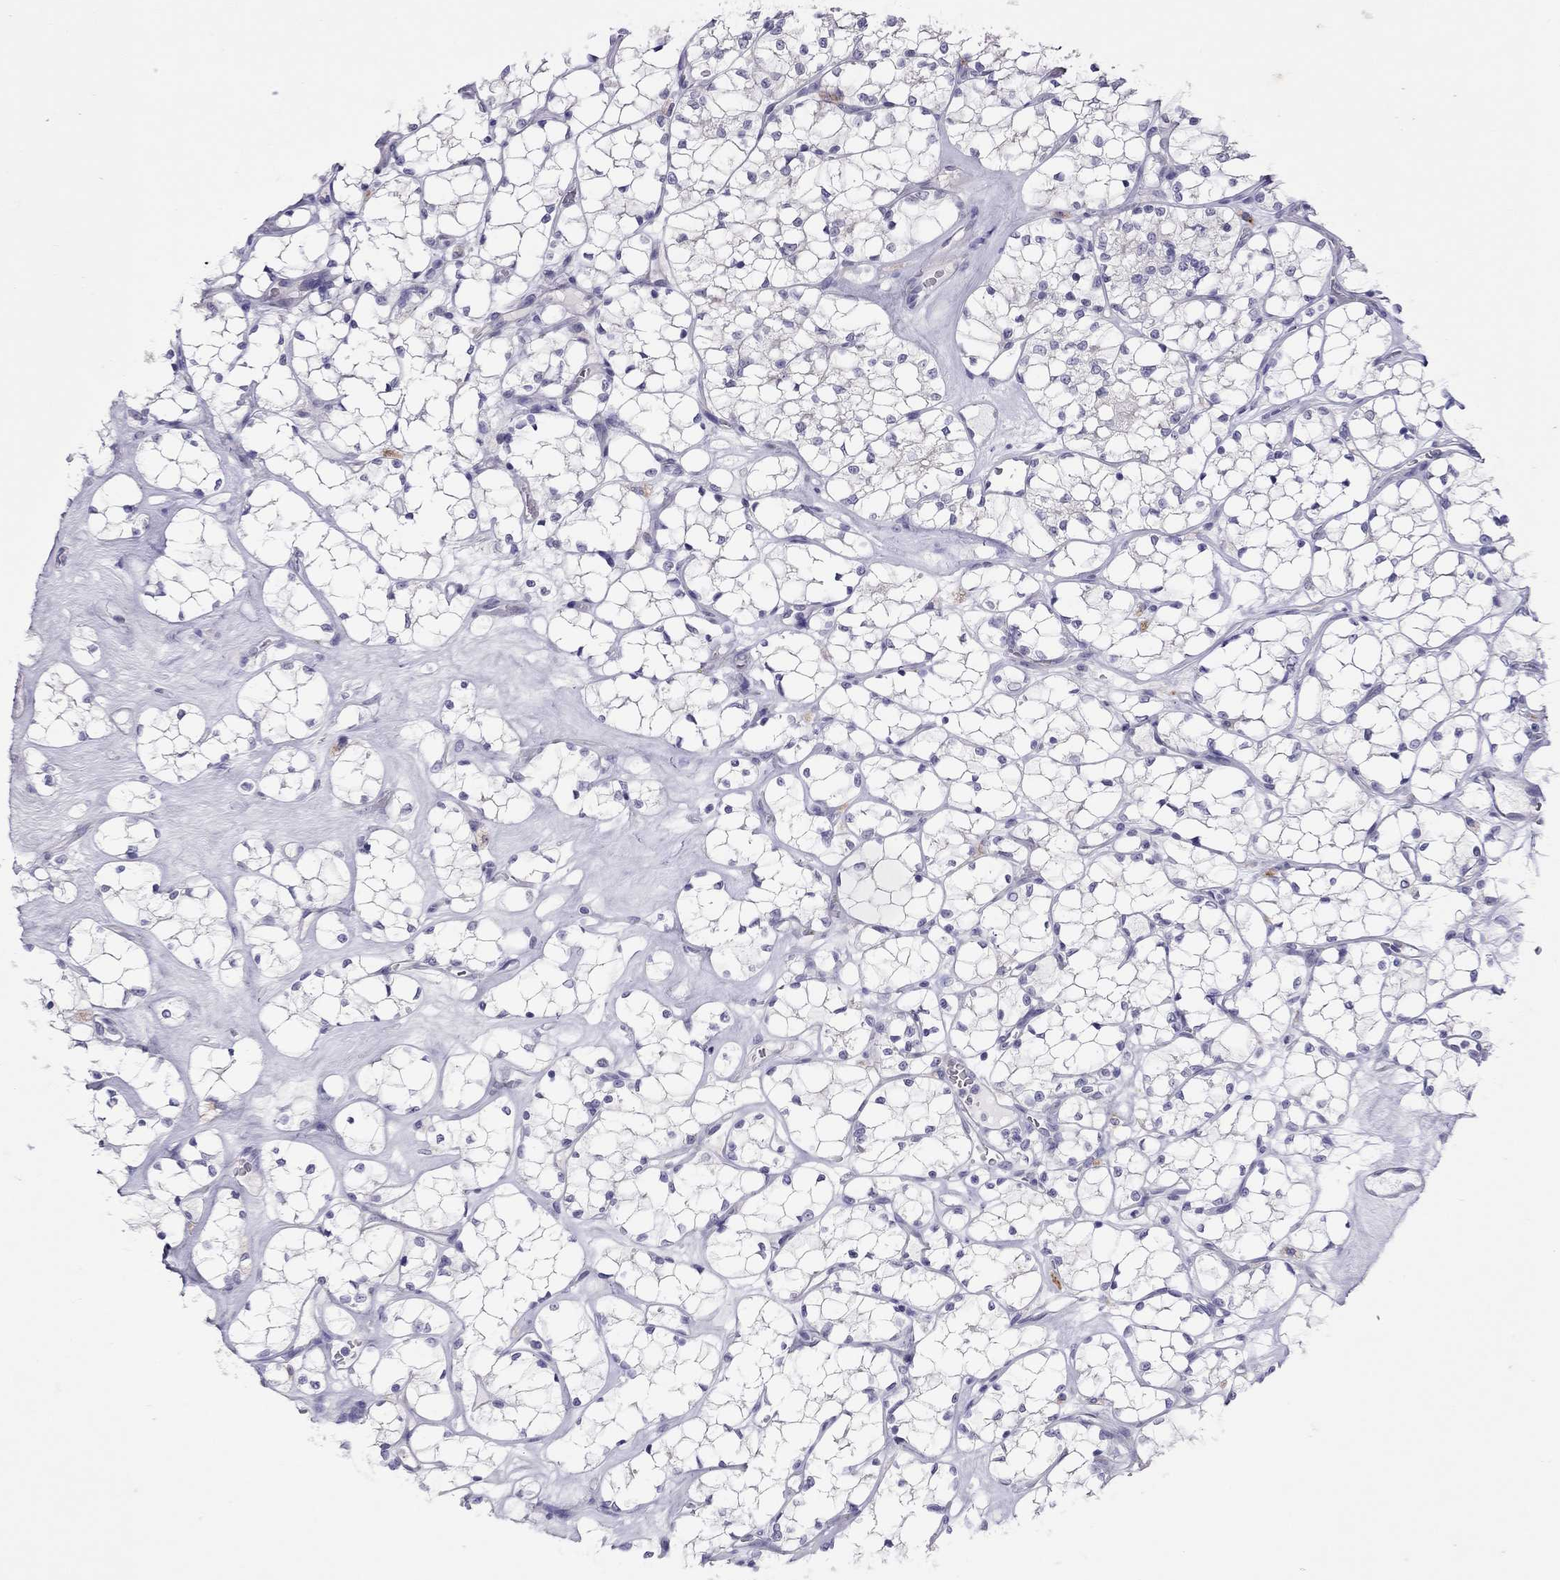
{"staining": {"intensity": "negative", "quantity": "none", "location": "none"}, "tissue": "renal cancer", "cell_type": "Tumor cells", "image_type": "cancer", "snomed": [{"axis": "morphology", "description": "Adenocarcinoma, NOS"}, {"axis": "topography", "description": "Kidney"}], "caption": "The micrograph reveals no staining of tumor cells in adenocarcinoma (renal).", "gene": "SLAMF1", "patient": {"sex": "female", "age": 69}}